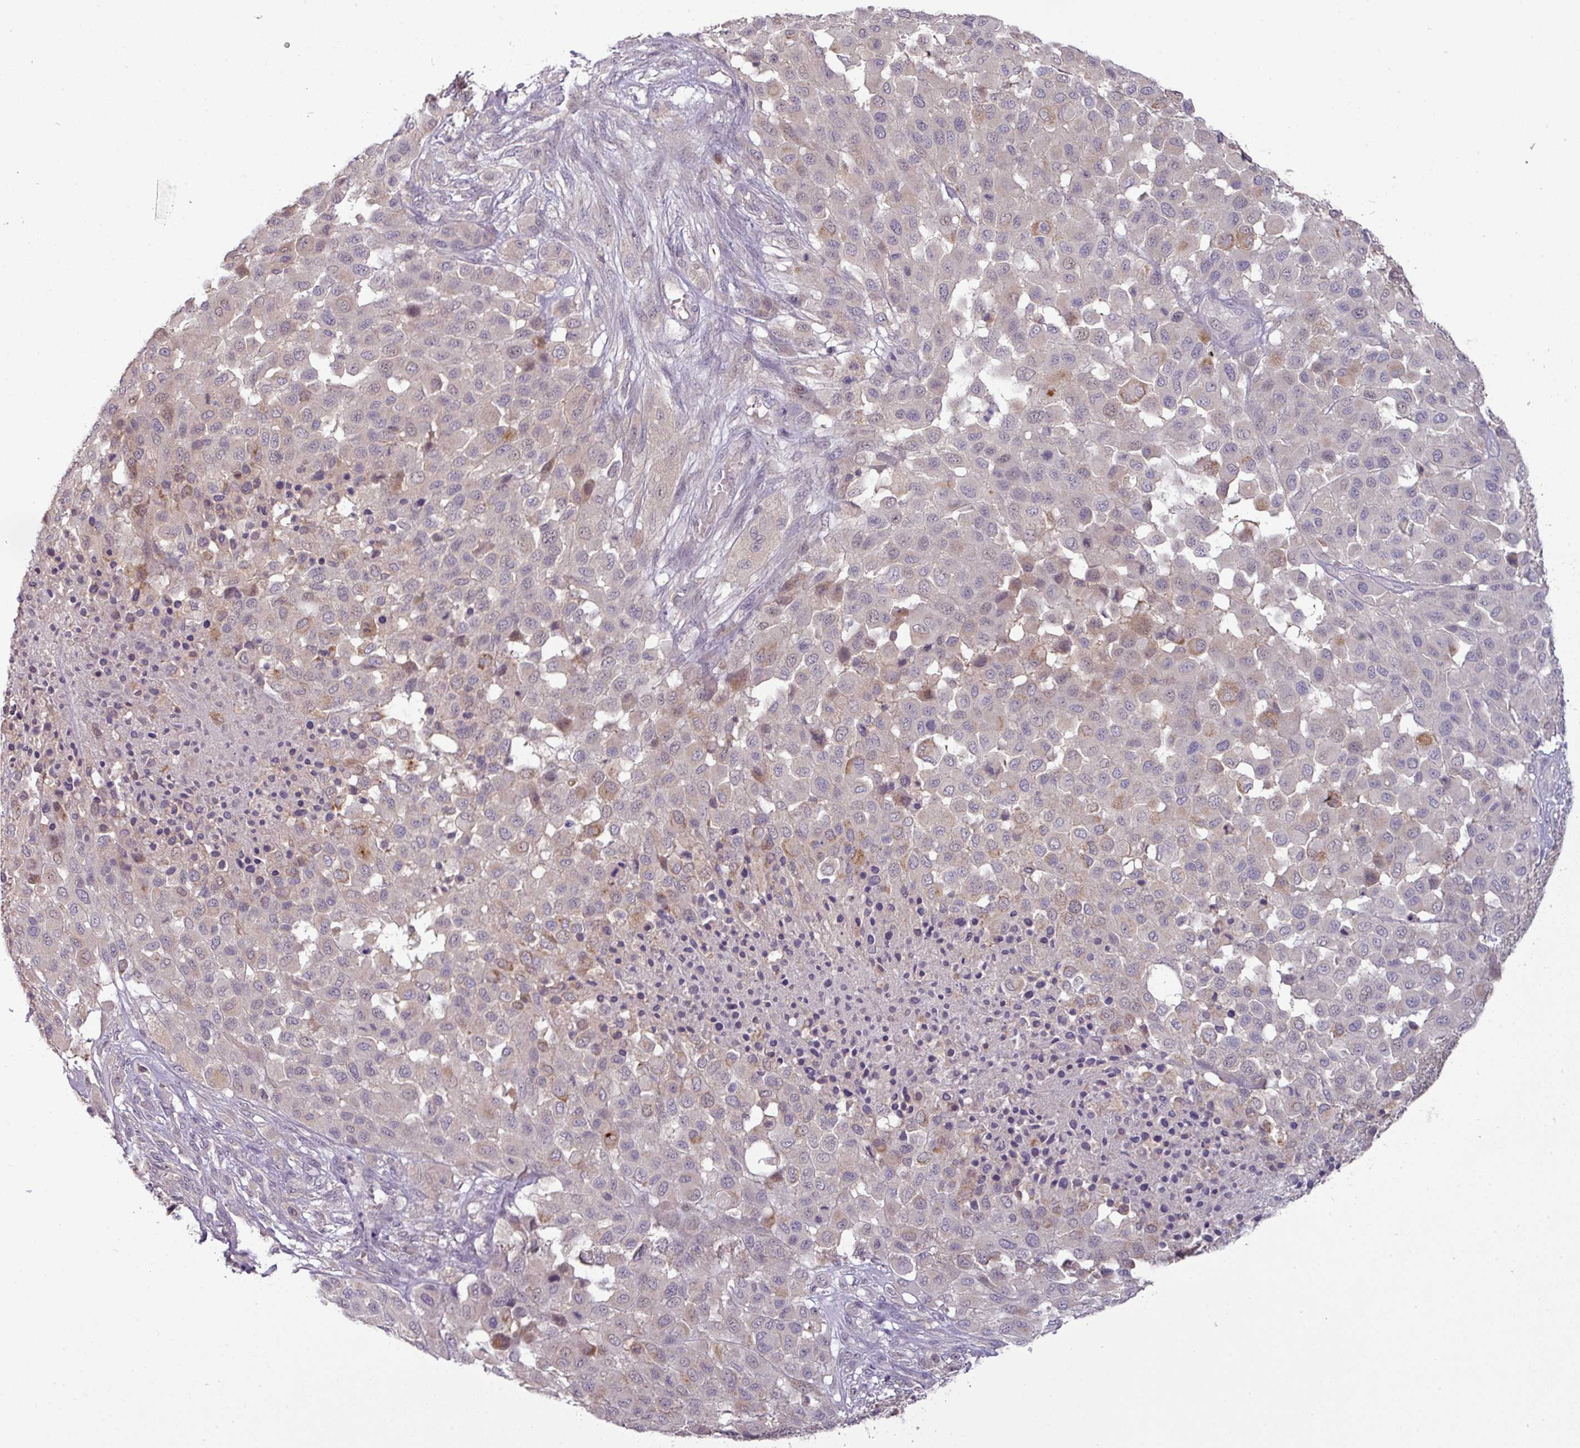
{"staining": {"intensity": "weak", "quantity": "<25%", "location": "cytoplasmic/membranous"}, "tissue": "melanoma", "cell_type": "Tumor cells", "image_type": "cancer", "snomed": [{"axis": "morphology", "description": "Malignant melanoma, Metastatic site"}, {"axis": "topography", "description": "Skin"}], "caption": "Immunohistochemical staining of human melanoma exhibits no significant staining in tumor cells. (Immunohistochemistry (ihc), brightfield microscopy, high magnification).", "gene": "TRAPPC1", "patient": {"sex": "female", "age": 81}}